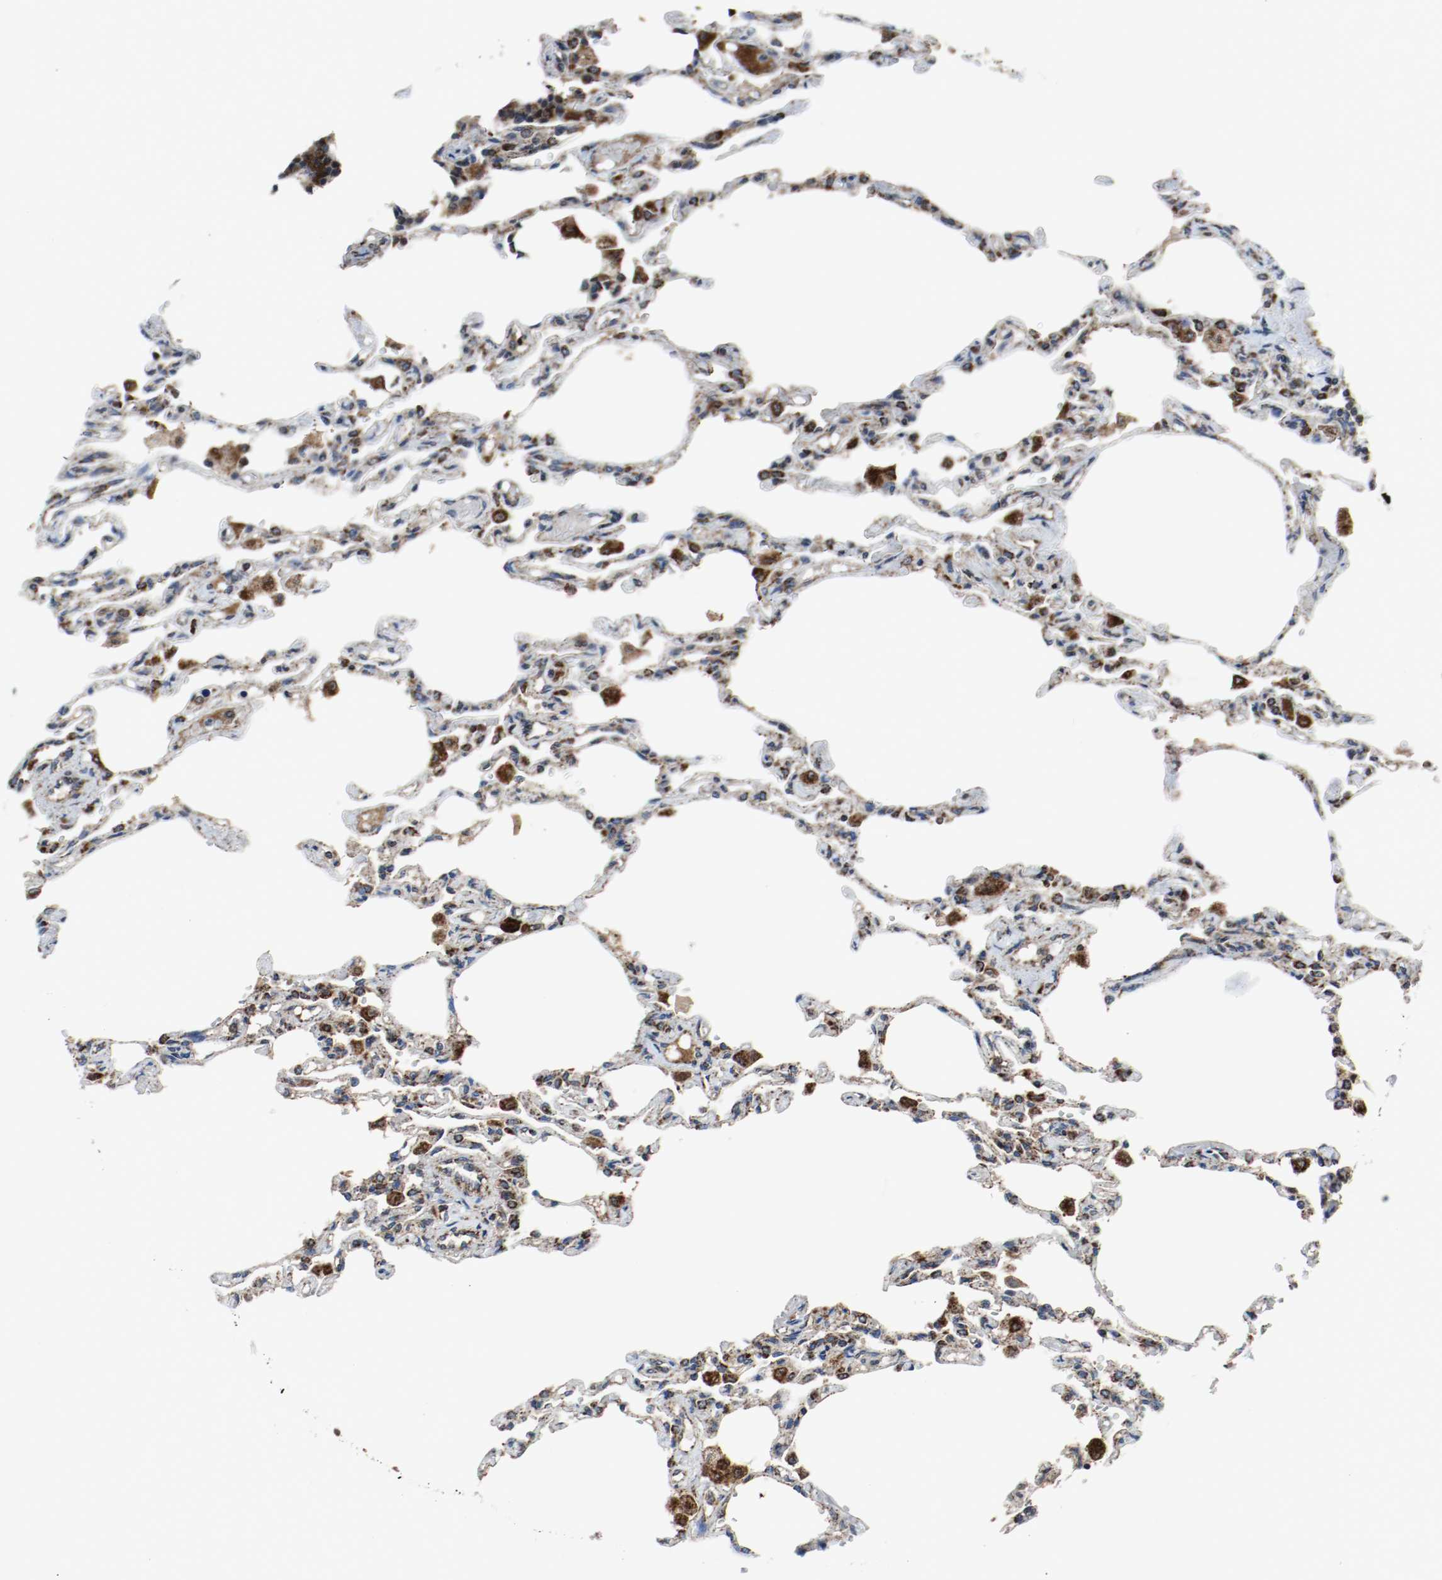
{"staining": {"intensity": "strong", "quantity": "25%-75%", "location": "cytoplasmic/membranous"}, "tissue": "lung", "cell_type": "Alveolar cells", "image_type": "normal", "snomed": [{"axis": "morphology", "description": "Normal tissue, NOS"}, {"axis": "topography", "description": "Lung"}], "caption": "Protein staining of normal lung demonstrates strong cytoplasmic/membranous expression in about 25%-75% of alveolar cells.", "gene": "TXNRD1", "patient": {"sex": "male", "age": 21}}